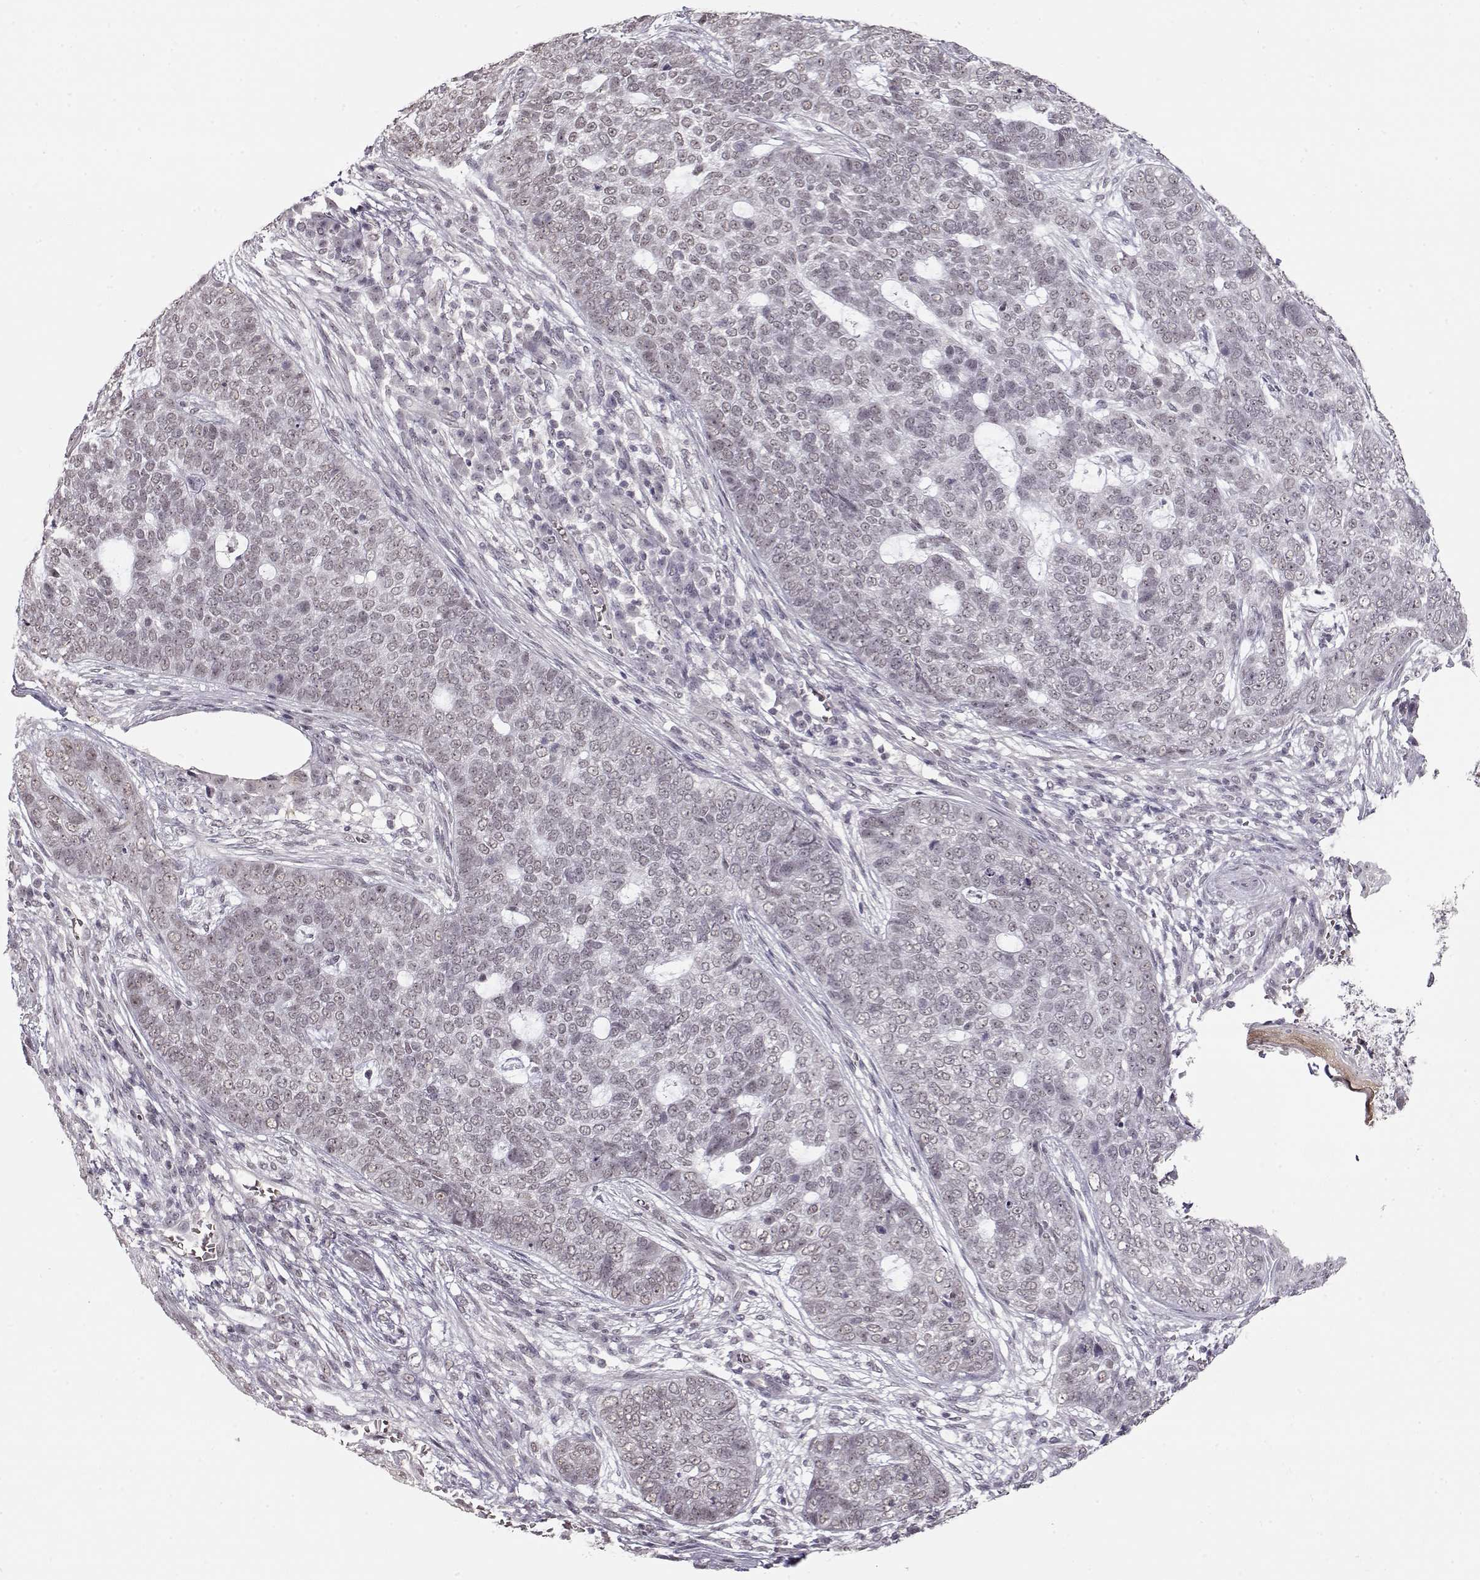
{"staining": {"intensity": "weak", "quantity": "<25%", "location": "nuclear"}, "tissue": "skin cancer", "cell_type": "Tumor cells", "image_type": "cancer", "snomed": [{"axis": "morphology", "description": "Basal cell carcinoma"}, {"axis": "topography", "description": "Skin"}], "caption": "IHC image of neoplastic tissue: basal cell carcinoma (skin) stained with DAB displays no significant protein staining in tumor cells. (DAB IHC, high magnification).", "gene": "PCP4", "patient": {"sex": "female", "age": 69}}